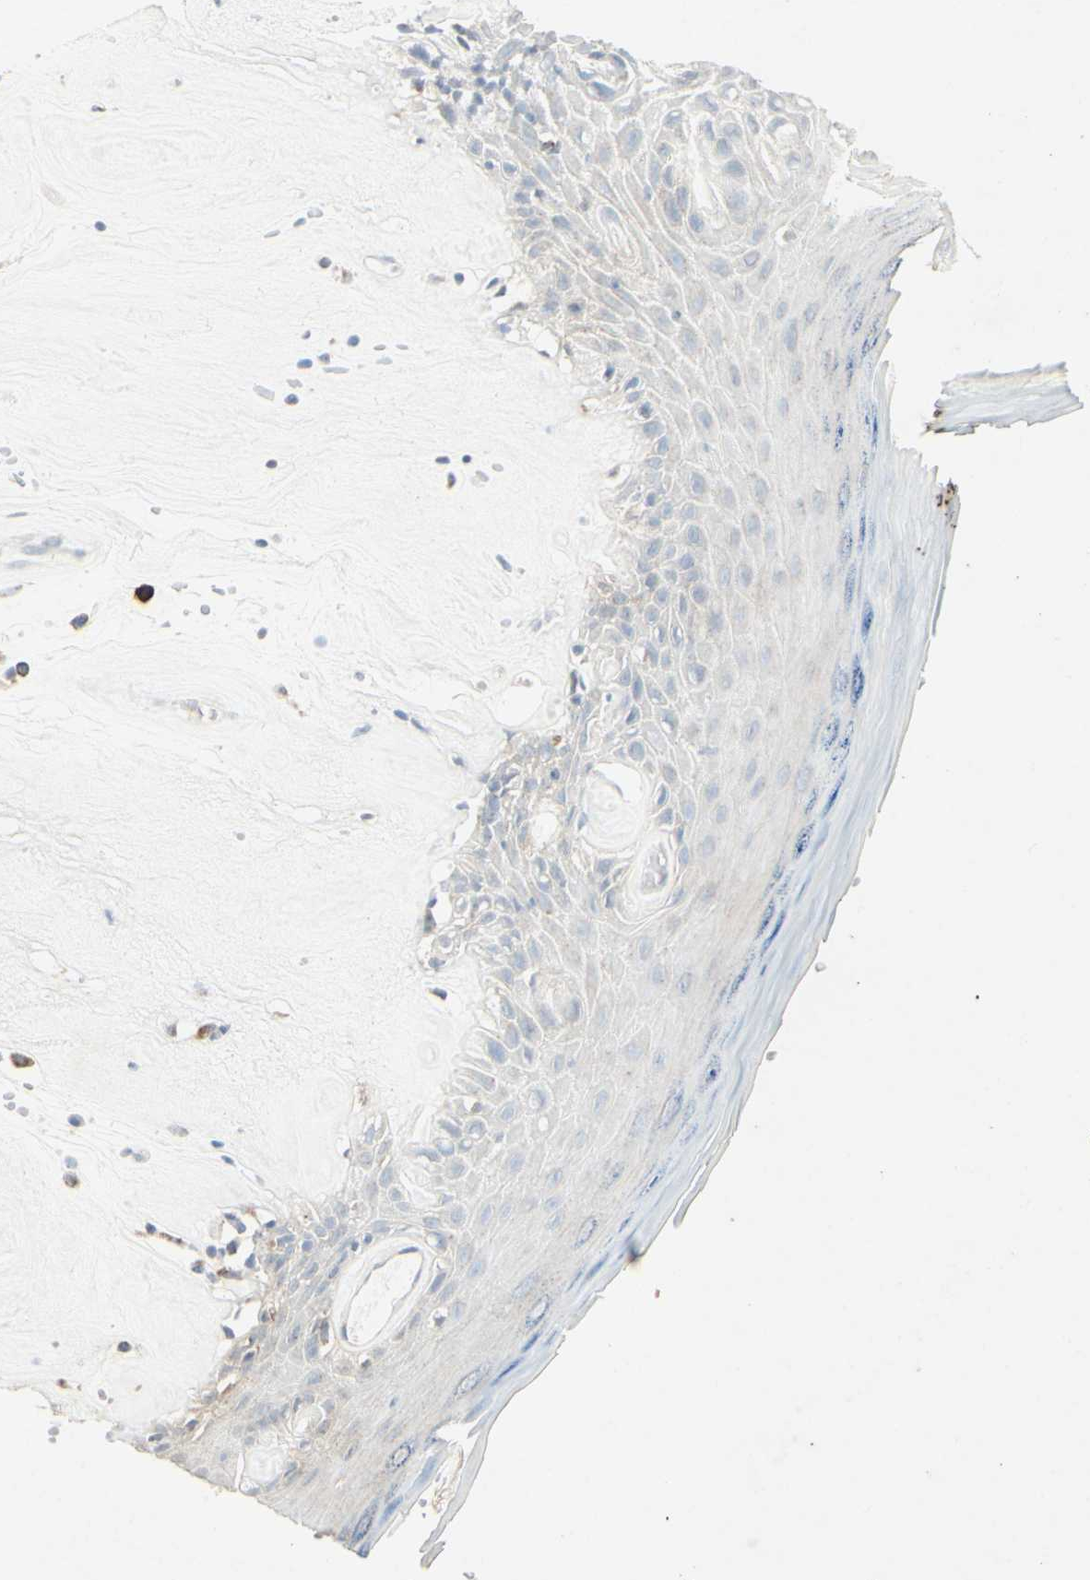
{"staining": {"intensity": "moderate", "quantity": "<25%", "location": "cytoplasmic/membranous,nuclear"}, "tissue": "skin", "cell_type": "Epidermal cells", "image_type": "normal", "snomed": [{"axis": "morphology", "description": "Normal tissue, NOS"}, {"axis": "morphology", "description": "Inflammation, NOS"}, {"axis": "topography", "description": "Vulva"}], "caption": "IHC of unremarkable human skin reveals low levels of moderate cytoplasmic/membranous,nuclear expression in about <25% of epidermal cells.", "gene": "ATP6V1B1", "patient": {"sex": "female", "age": 84}}